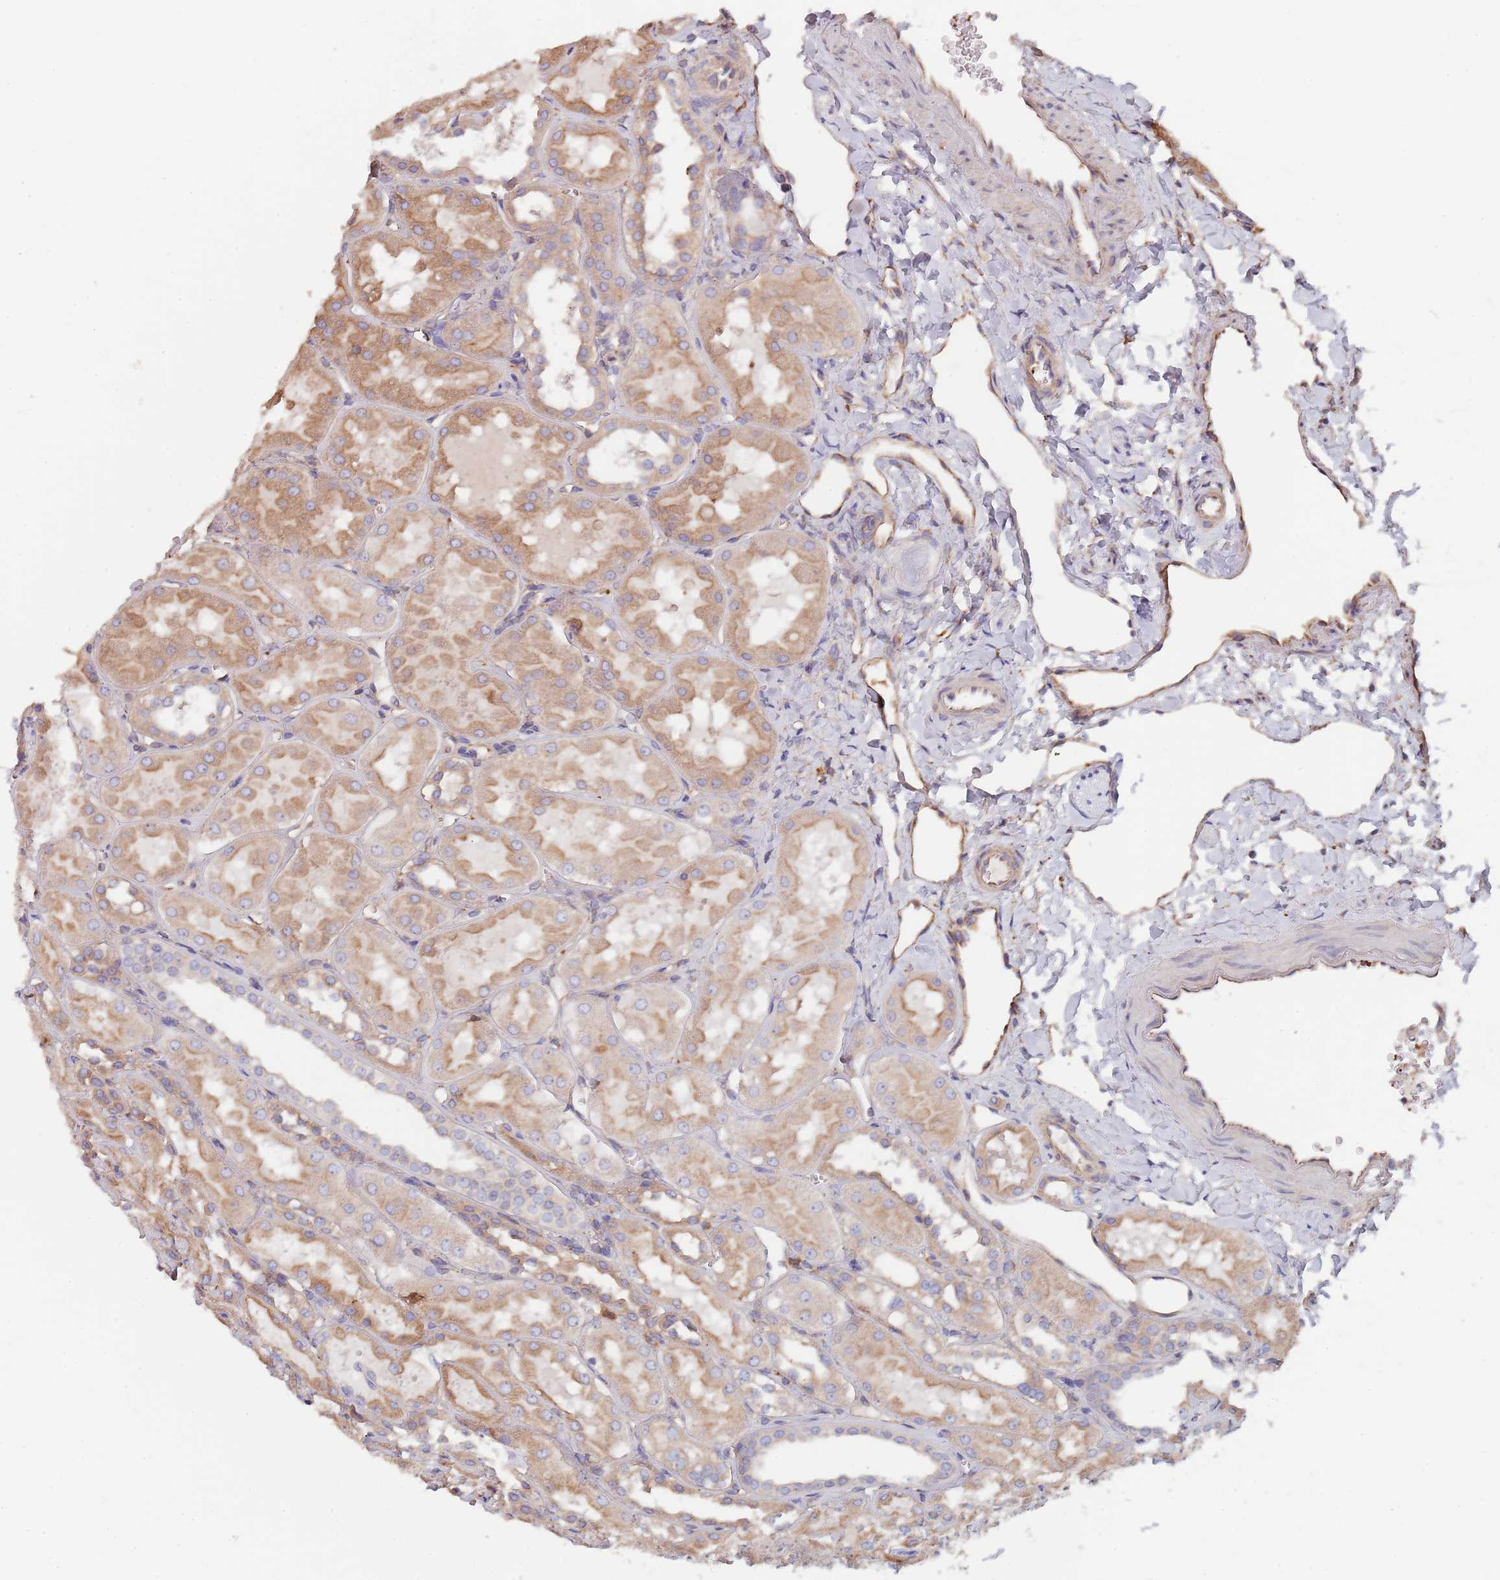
{"staining": {"intensity": "moderate", "quantity": "<25%", "location": "cytoplasmic/membranous"}, "tissue": "kidney", "cell_type": "Cells in glomeruli", "image_type": "normal", "snomed": [{"axis": "morphology", "description": "Normal tissue, NOS"}, {"axis": "topography", "description": "Kidney"}, {"axis": "topography", "description": "Urinary bladder"}], "caption": "High-power microscopy captured an immunohistochemistry photomicrograph of normal kidney, revealing moderate cytoplasmic/membranous positivity in approximately <25% of cells in glomeruli.", "gene": "DCUN1D3", "patient": {"sex": "male", "age": 16}}